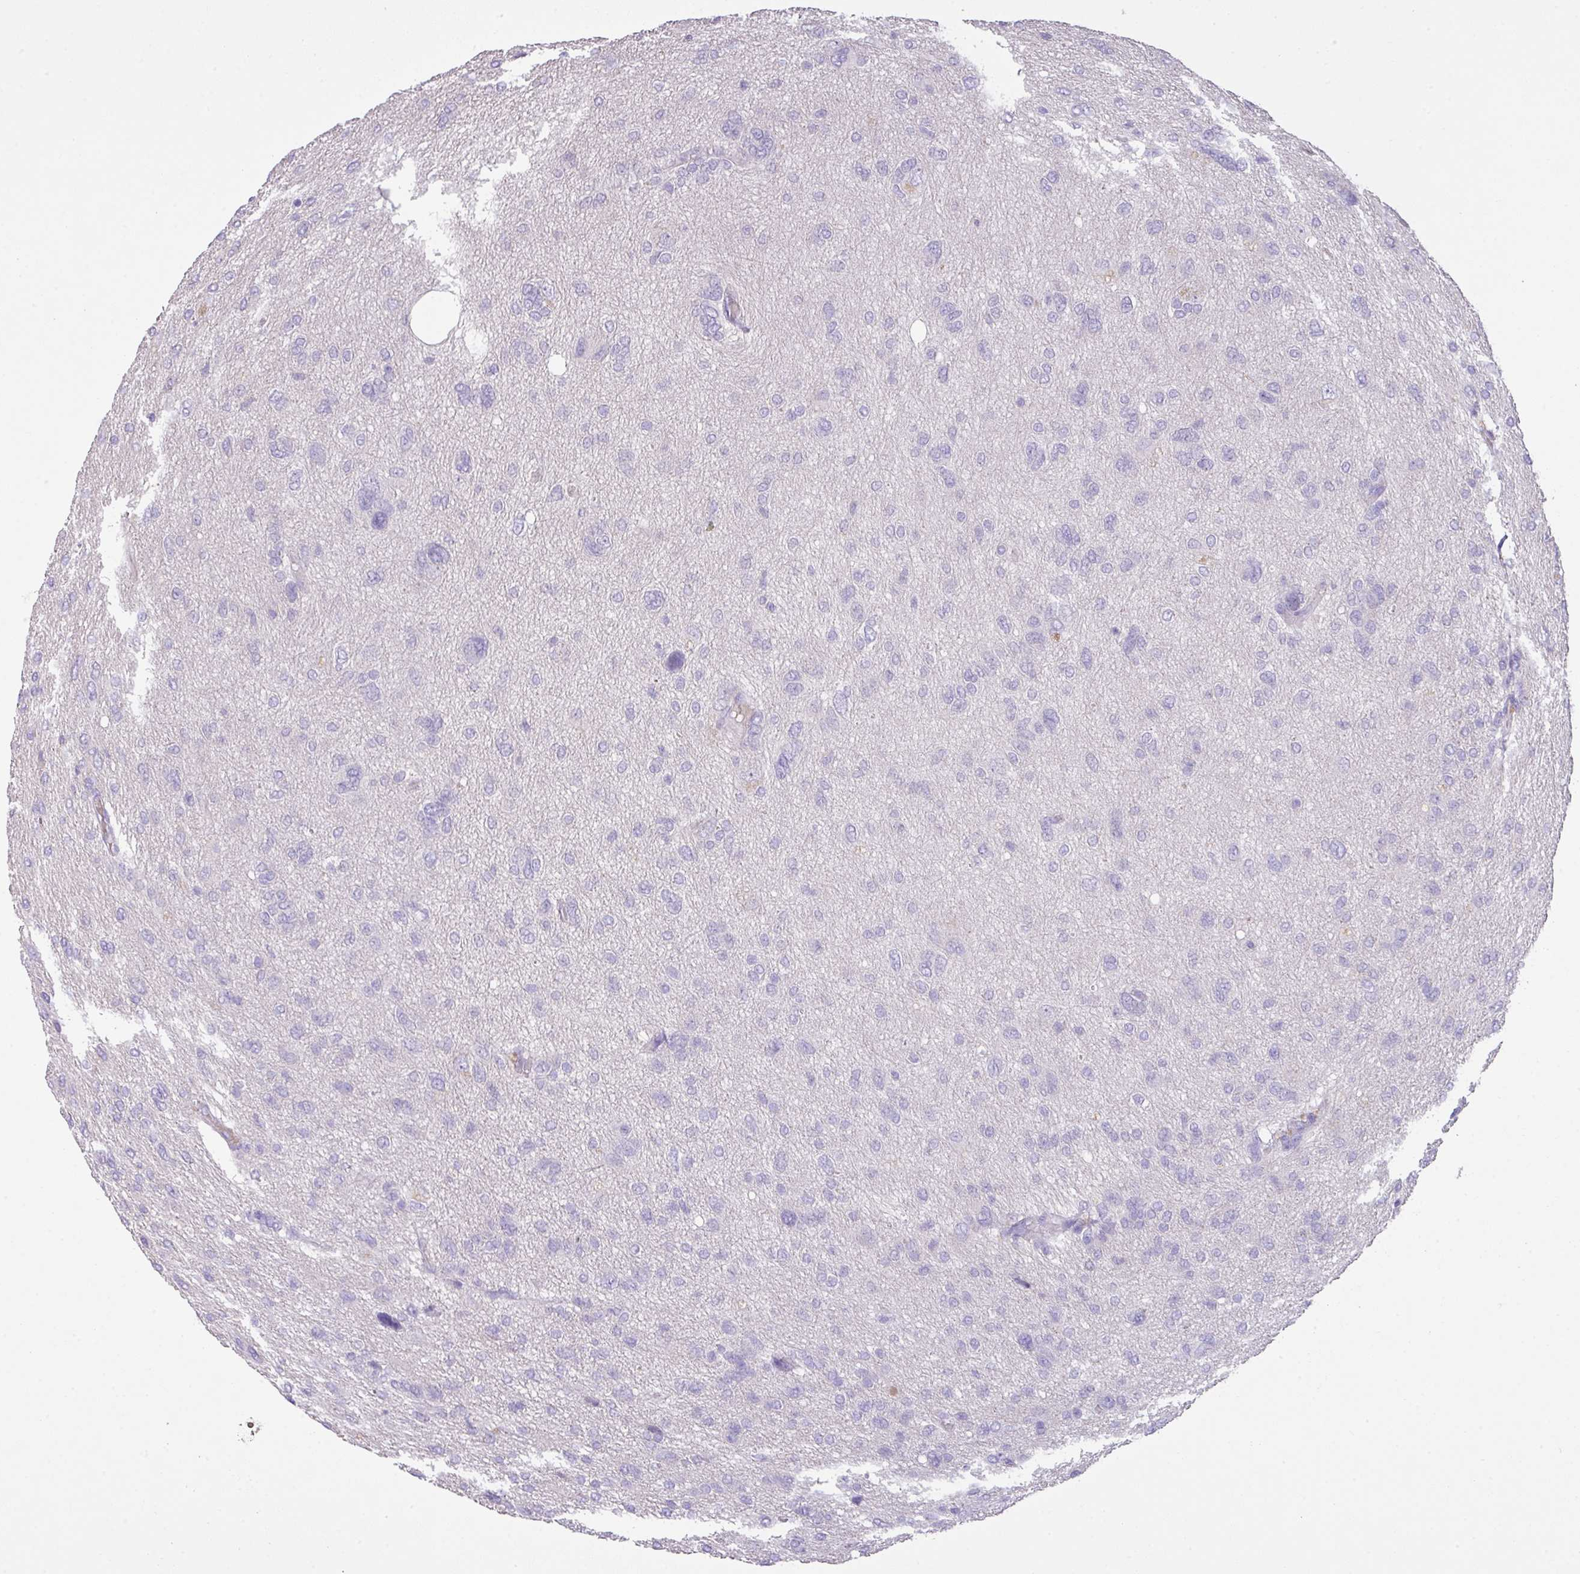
{"staining": {"intensity": "negative", "quantity": "none", "location": "none"}, "tissue": "glioma", "cell_type": "Tumor cells", "image_type": "cancer", "snomed": [{"axis": "morphology", "description": "Glioma, malignant, High grade"}, {"axis": "topography", "description": "Brain"}], "caption": "Immunohistochemistry of human glioma demonstrates no positivity in tumor cells. Nuclei are stained in blue.", "gene": "OR6C6", "patient": {"sex": "female", "age": 59}}